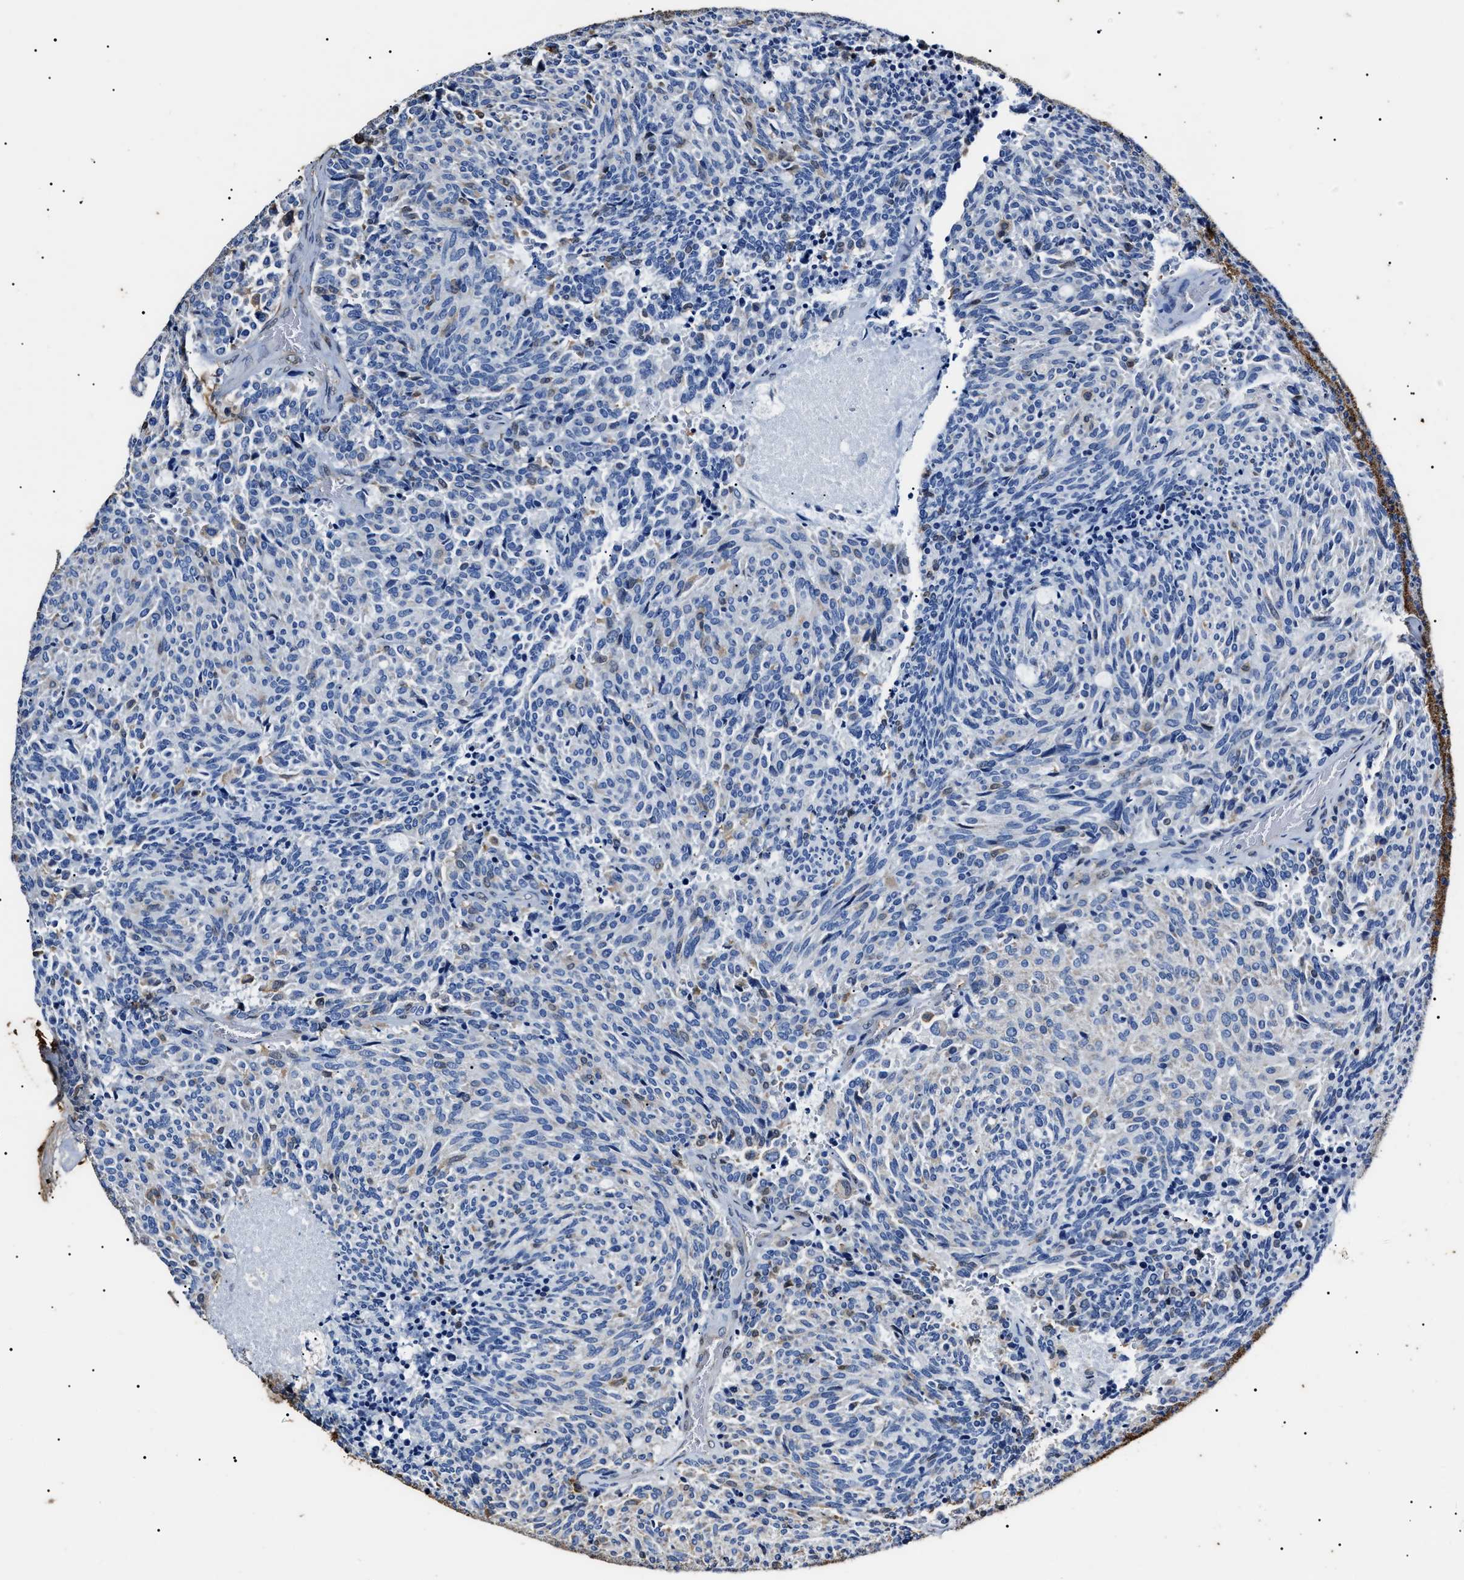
{"staining": {"intensity": "negative", "quantity": "none", "location": "none"}, "tissue": "carcinoid", "cell_type": "Tumor cells", "image_type": "cancer", "snomed": [{"axis": "morphology", "description": "Carcinoid, malignant, NOS"}, {"axis": "topography", "description": "Pancreas"}], "caption": "This is an immunohistochemistry (IHC) micrograph of carcinoid (malignant). There is no expression in tumor cells.", "gene": "ALDH1A1", "patient": {"sex": "female", "age": 54}}